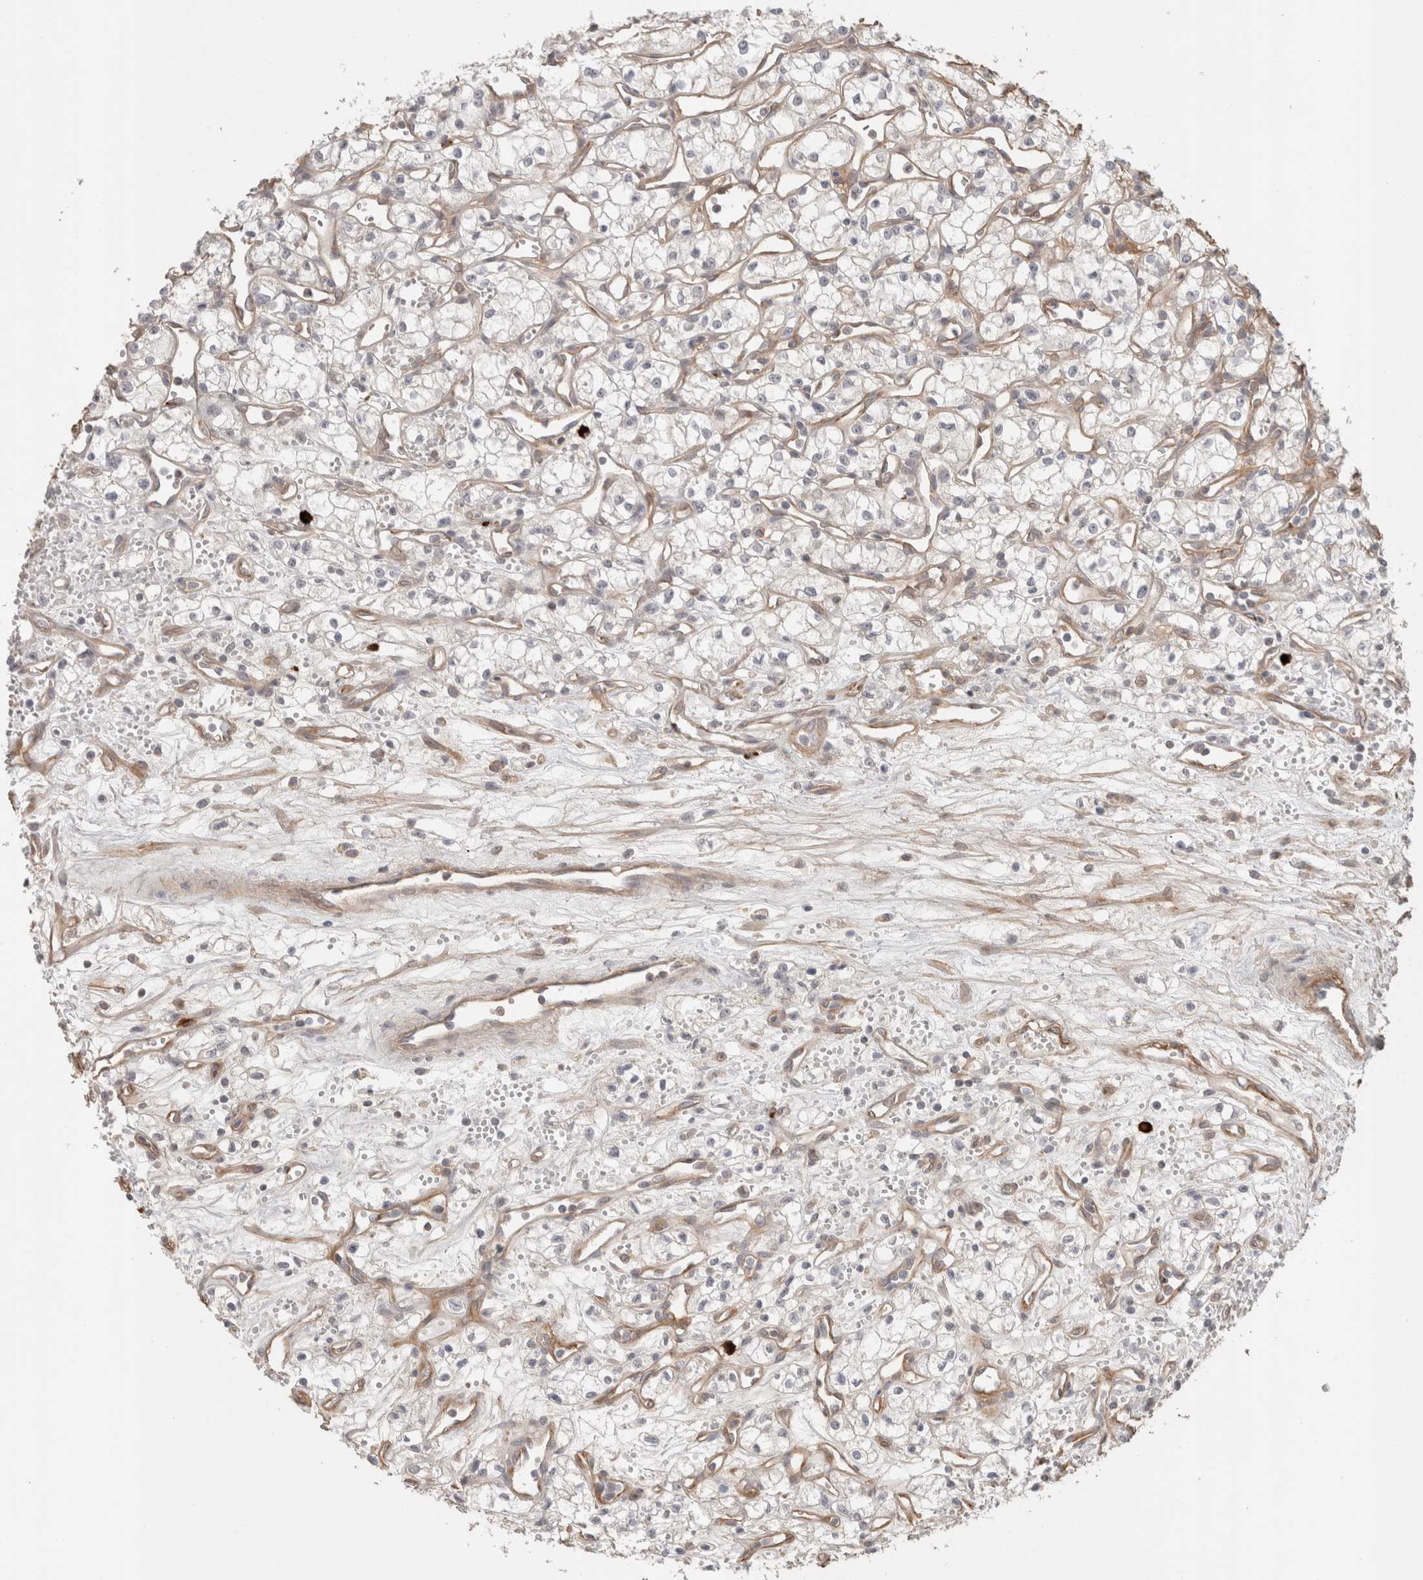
{"staining": {"intensity": "negative", "quantity": "none", "location": "none"}, "tissue": "renal cancer", "cell_type": "Tumor cells", "image_type": "cancer", "snomed": [{"axis": "morphology", "description": "Adenocarcinoma, NOS"}, {"axis": "topography", "description": "Kidney"}], "caption": "A high-resolution micrograph shows immunohistochemistry (IHC) staining of renal cancer, which exhibits no significant expression in tumor cells.", "gene": "HSPG2", "patient": {"sex": "male", "age": 59}}